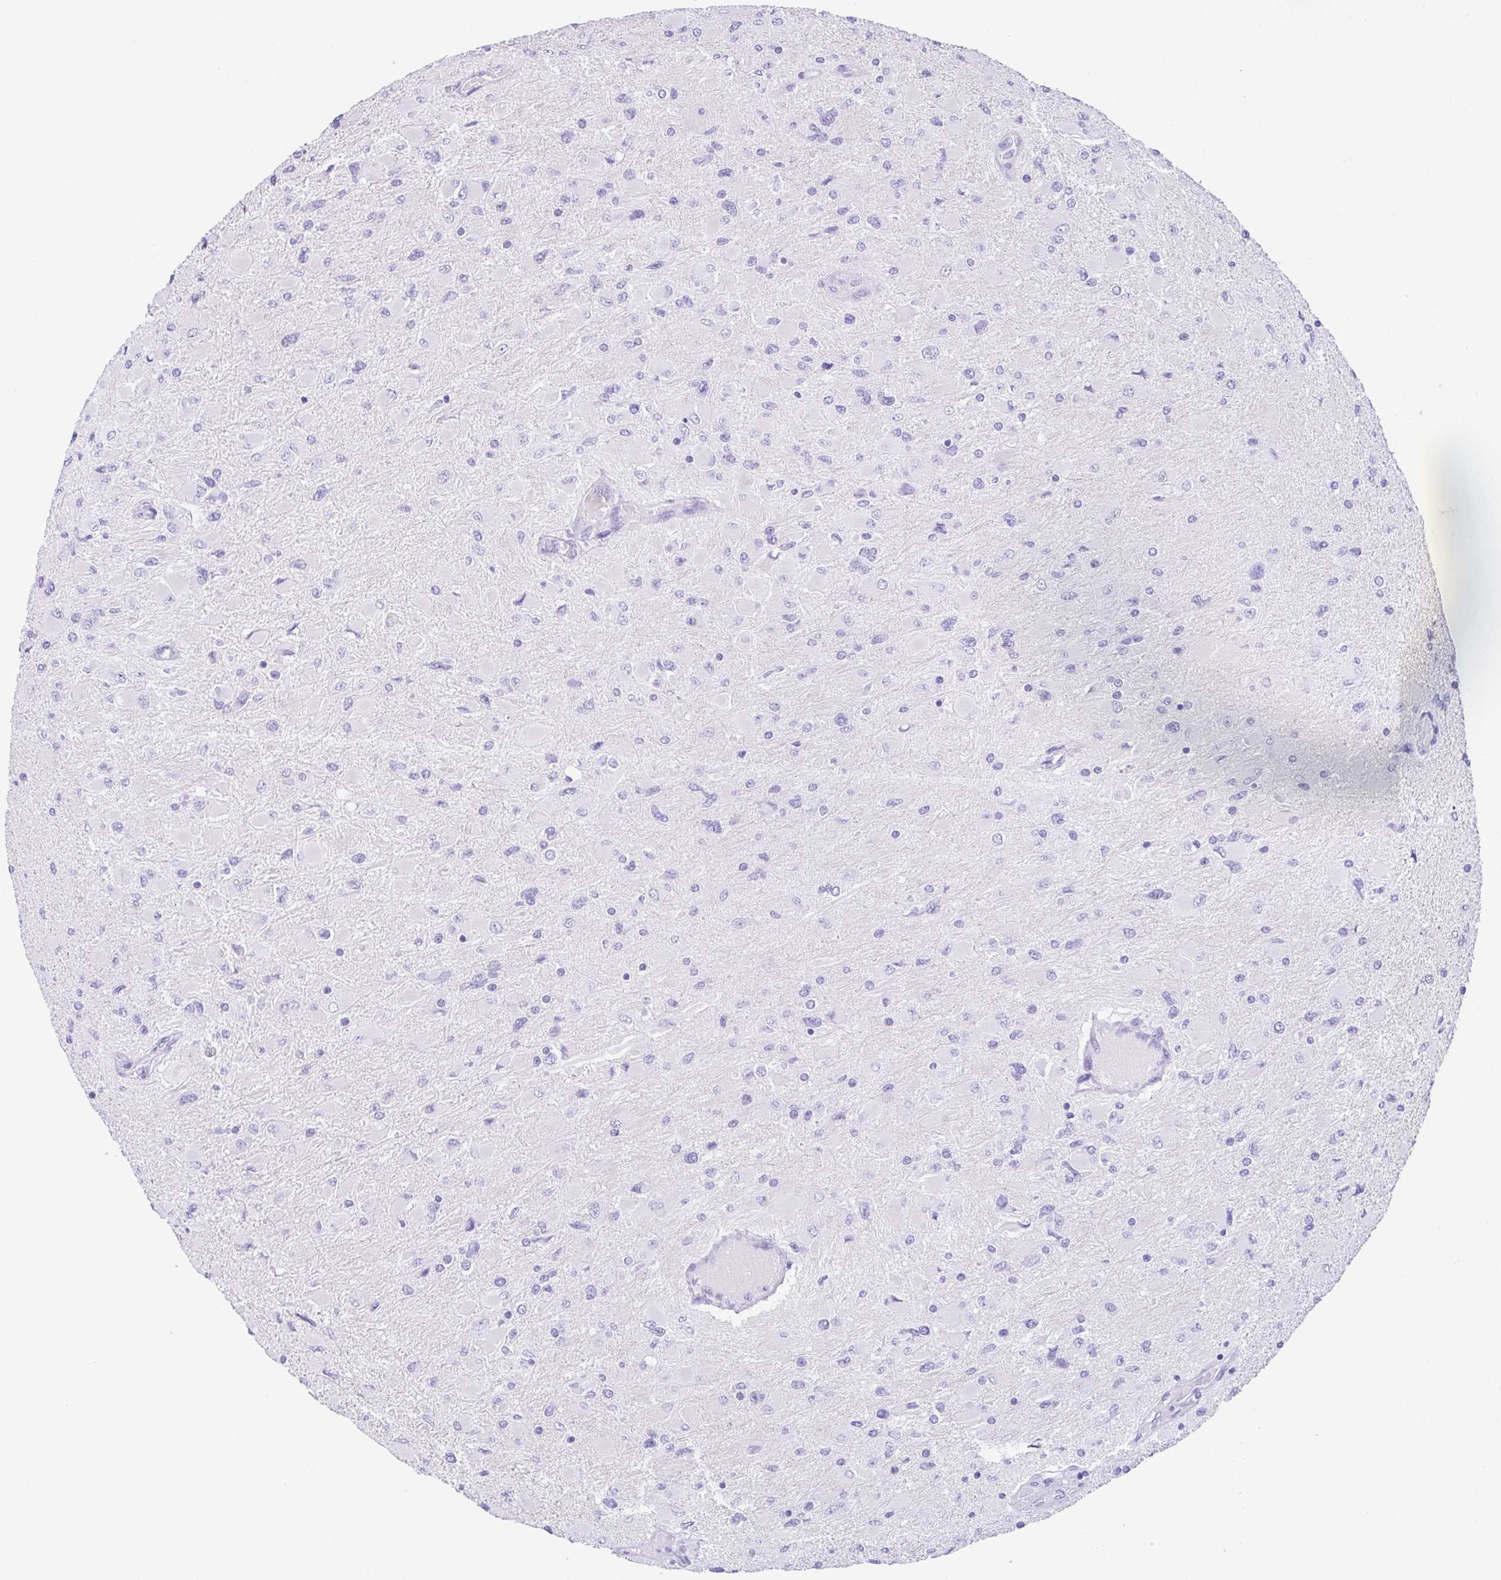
{"staining": {"intensity": "negative", "quantity": "none", "location": "none"}, "tissue": "glioma", "cell_type": "Tumor cells", "image_type": "cancer", "snomed": [{"axis": "morphology", "description": "Glioma, malignant, High grade"}, {"axis": "topography", "description": "Cerebral cortex"}], "caption": "Tumor cells are negative for protein expression in human glioma.", "gene": "CPA1", "patient": {"sex": "female", "age": 36}}